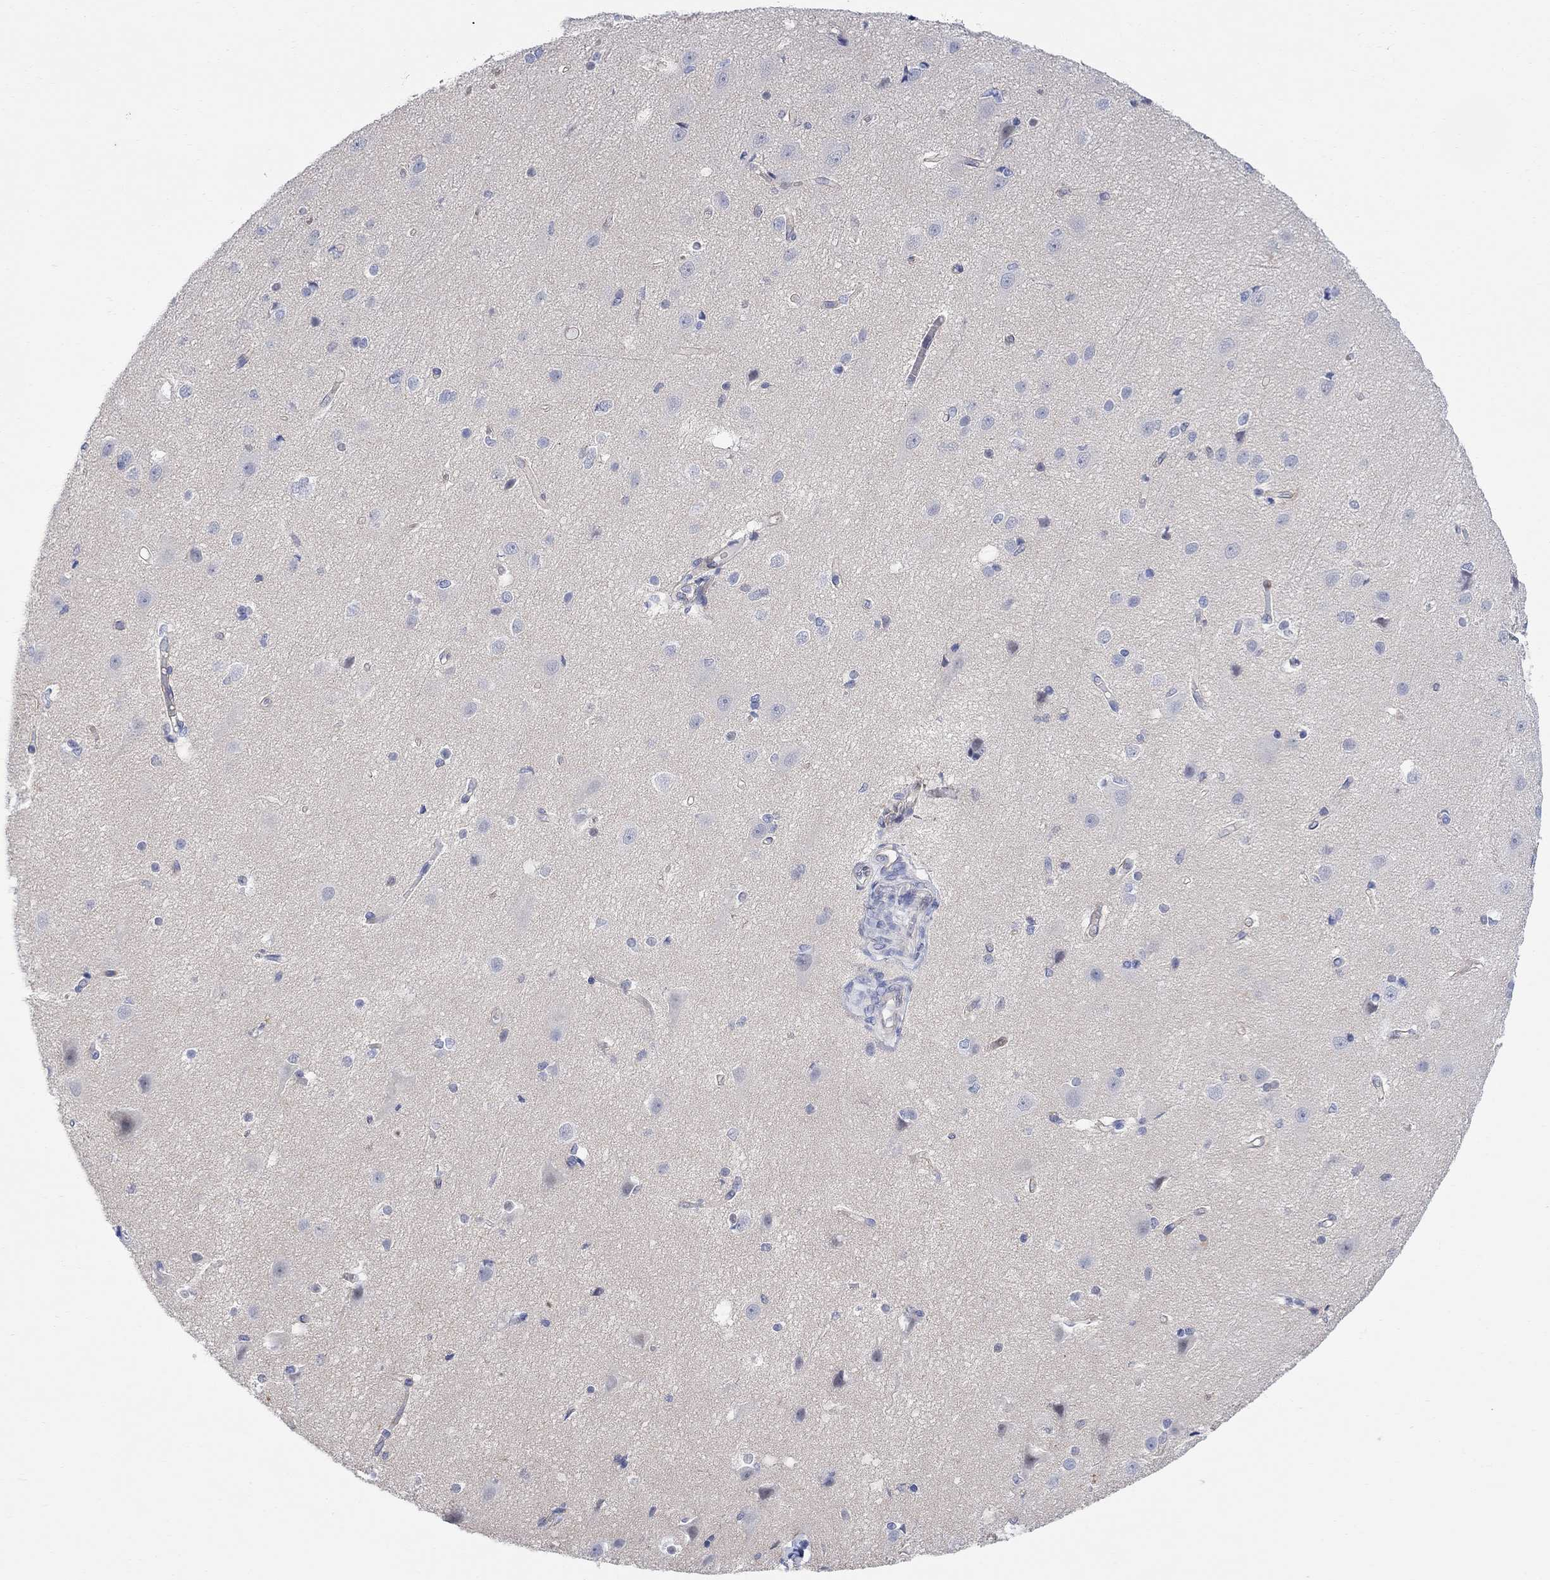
{"staining": {"intensity": "negative", "quantity": "none", "location": "none"}, "tissue": "cerebral cortex", "cell_type": "Endothelial cells", "image_type": "normal", "snomed": [{"axis": "morphology", "description": "Normal tissue, NOS"}, {"axis": "topography", "description": "Cerebral cortex"}], "caption": "IHC micrograph of unremarkable cerebral cortex: cerebral cortex stained with DAB (3,3'-diaminobenzidine) reveals no significant protein staining in endothelial cells.", "gene": "GBP5", "patient": {"sex": "male", "age": 37}}